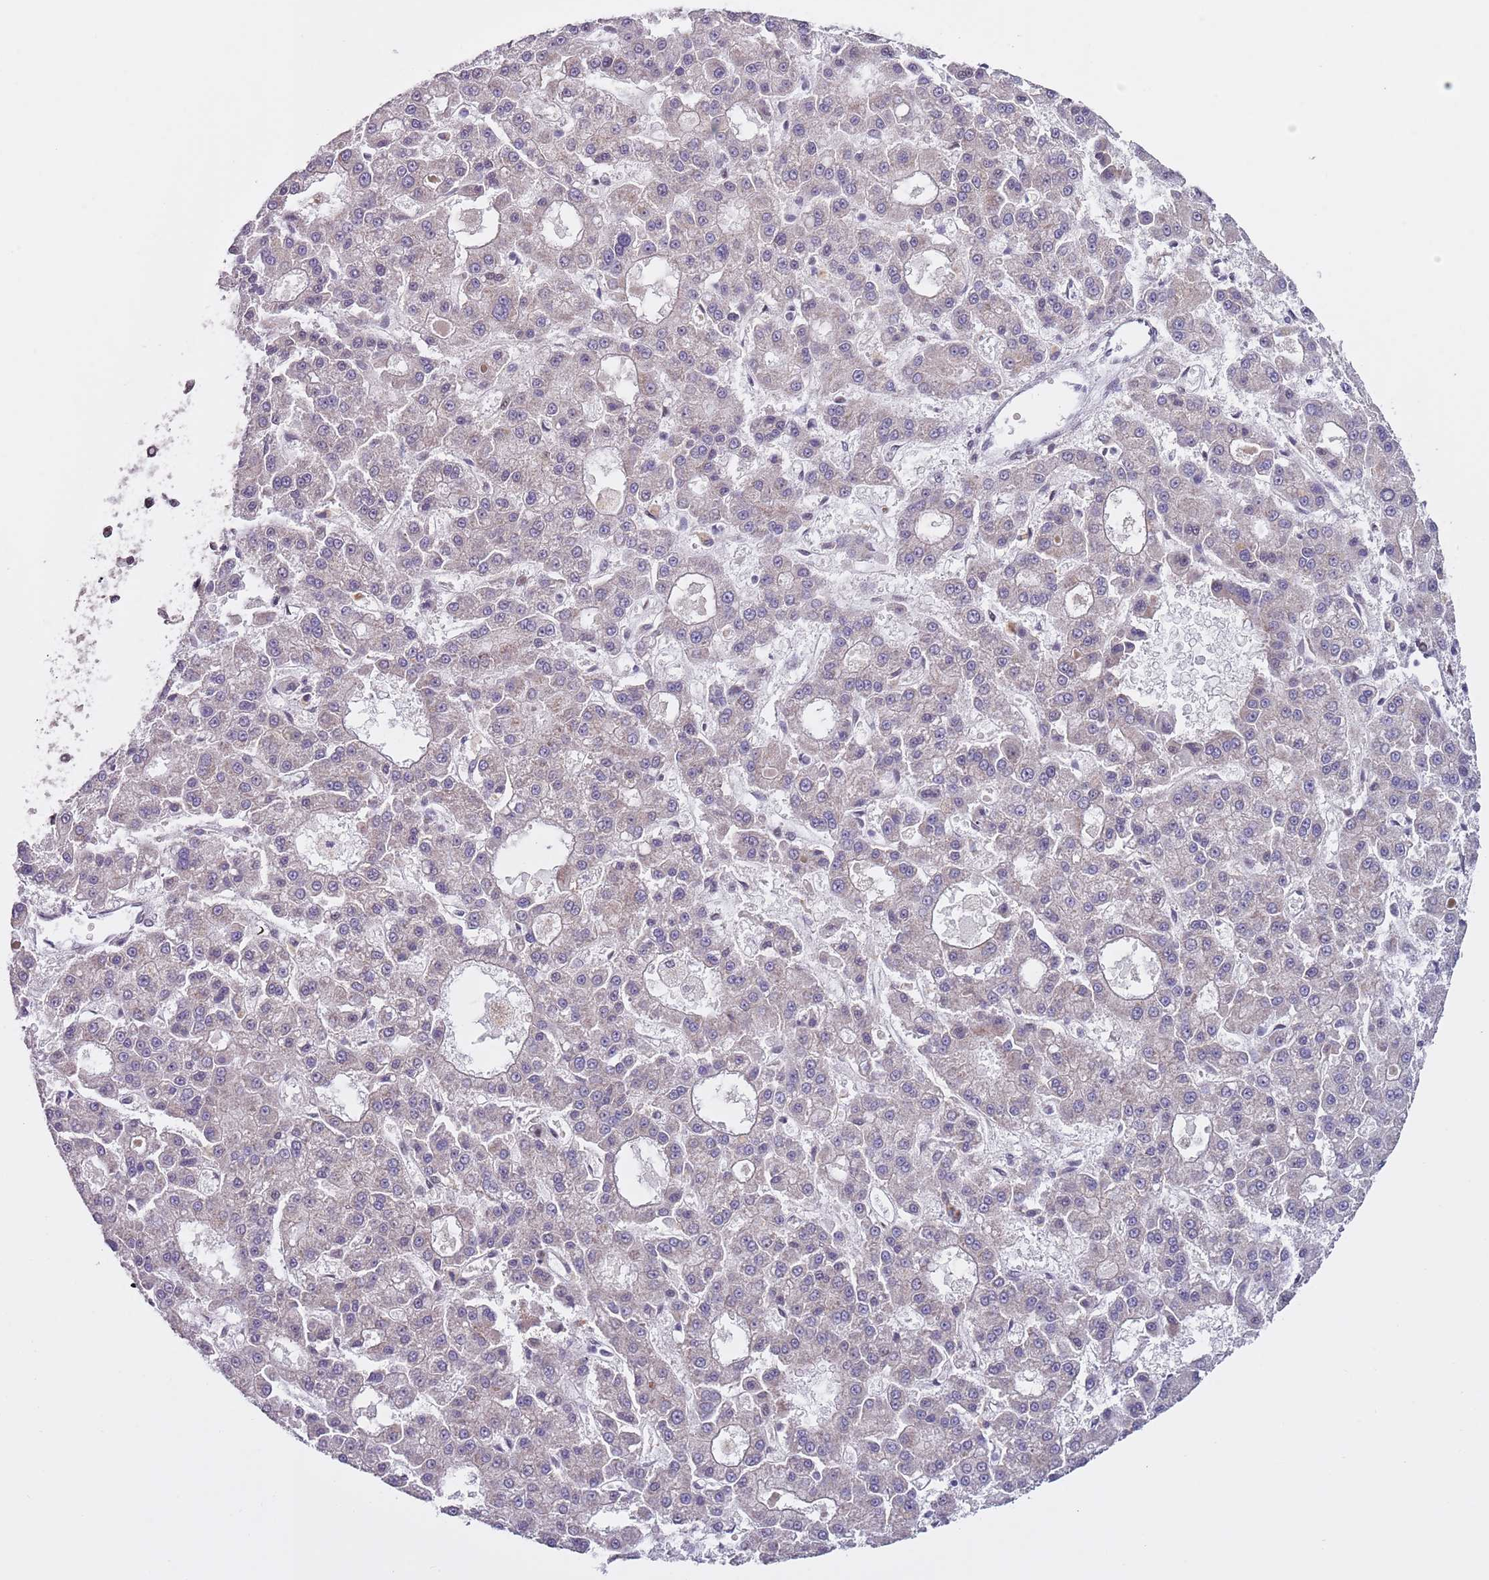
{"staining": {"intensity": "negative", "quantity": "none", "location": "none"}, "tissue": "liver cancer", "cell_type": "Tumor cells", "image_type": "cancer", "snomed": [{"axis": "morphology", "description": "Carcinoma, Hepatocellular, NOS"}, {"axis": "topography", "description": "Liver"}], "caption": "Tumor cells show no significant protein positivity in hepatocellular carcinoma (liver). (DAB (3,3'-diaminobenzidine) immunohistochemistry (IHC), high magnification).", "gene": "SLC25A32", "patient": {"sex": "male", "age": 70}}